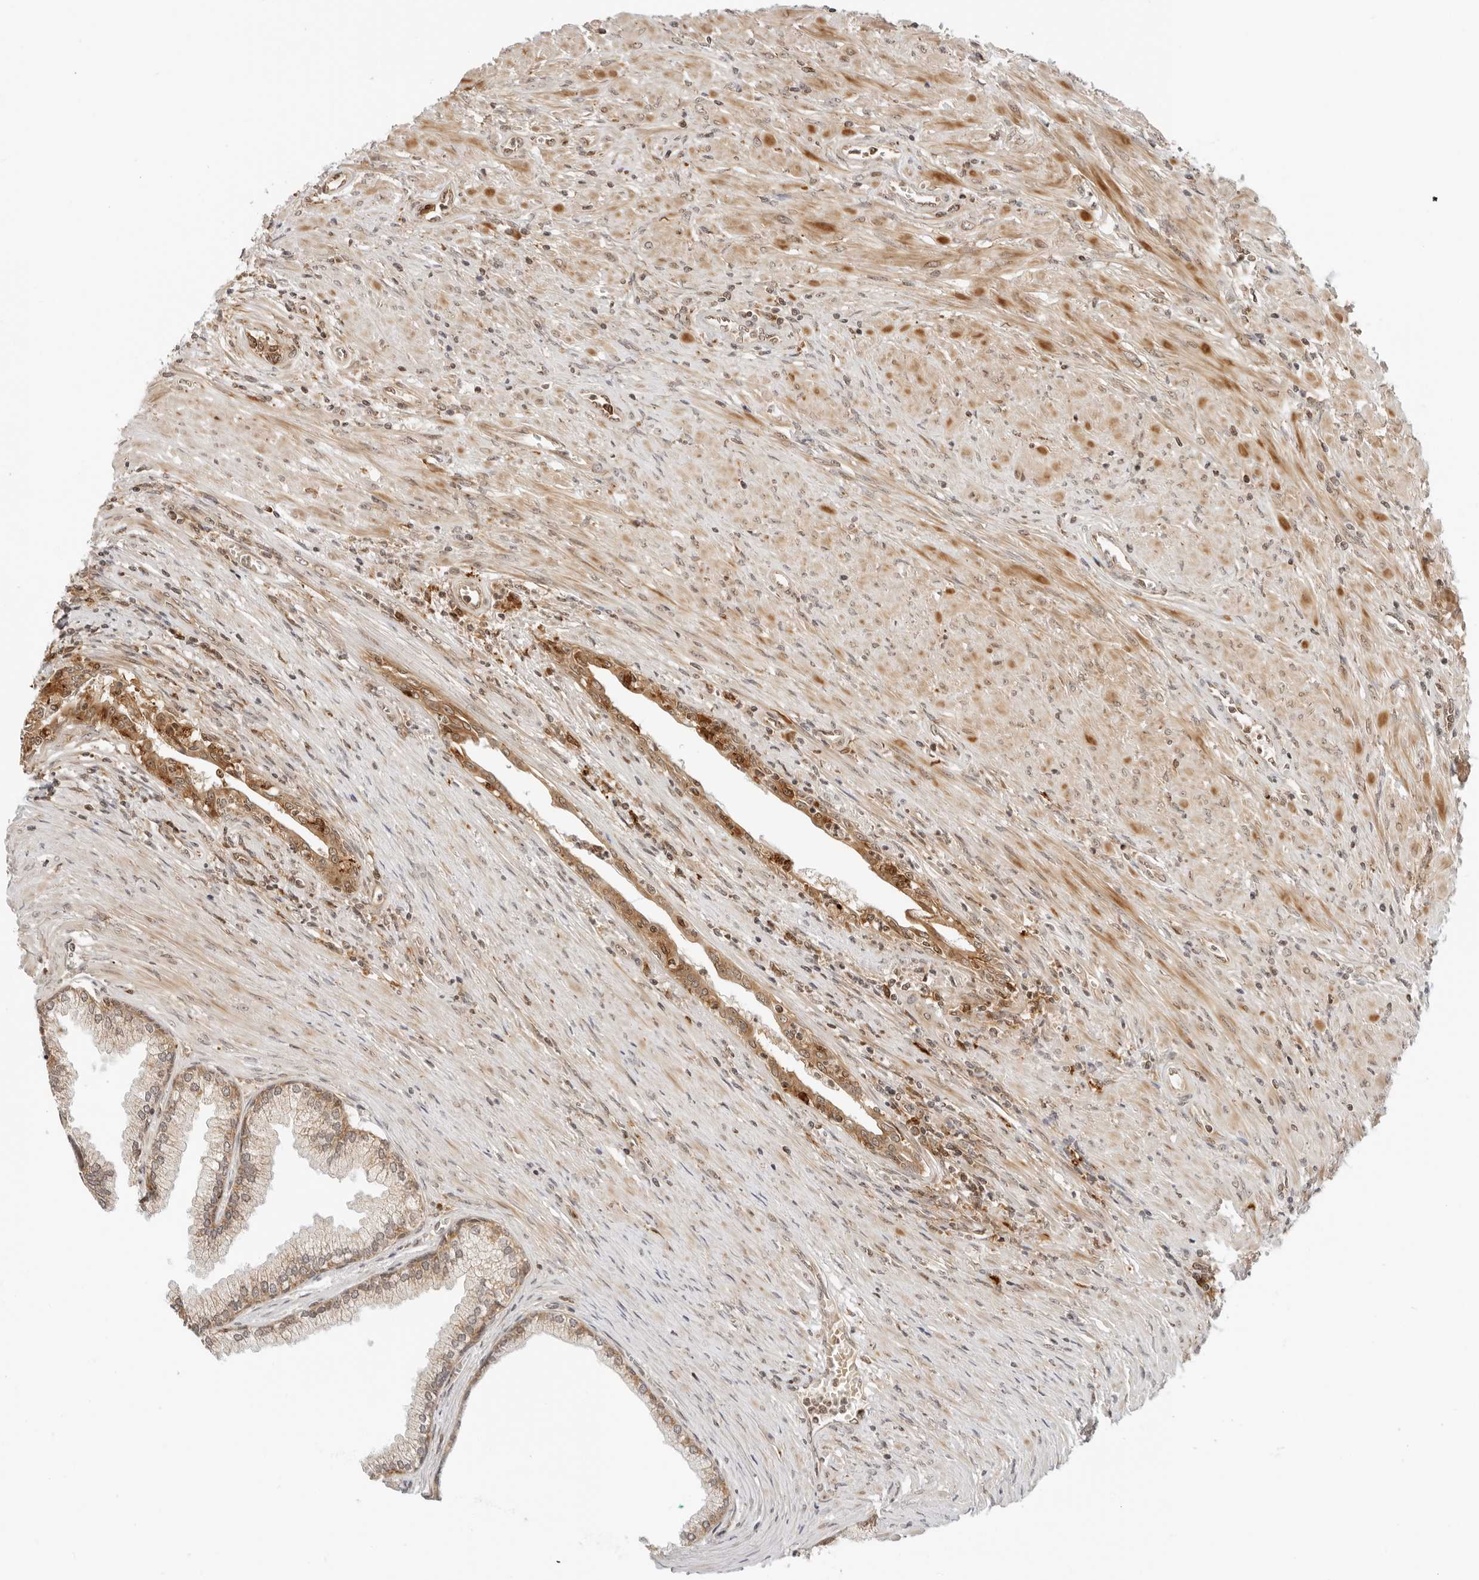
{"staining": {"intensity": "moderate", "quantity": ">75%", "location": "cytoplasmic/membranous"}, "tissue": "prostate cancer", "cell_type": "Tumor cells", "image_type": "cancer", "snomed": [{"axis": "morphology", "description": "Normal tissue, NOS"}, {"axis": "morphology", "description": "Adenocarcinoma, Low grade"}, {"axis": "topography", "description": "Prostate"}, {"axis": "topography", "description": "Peripheral nerve tissue"}], "caption": "About >75% of tumor cells in human adenocarcinoma (low-grade) (prostate) reveal moderate cytoplasmic/membranous protein expression as visualized by brown immunohistochemical staining.", "gene": "RC3H1", "patient": {"sex": "male", "age": 71}}